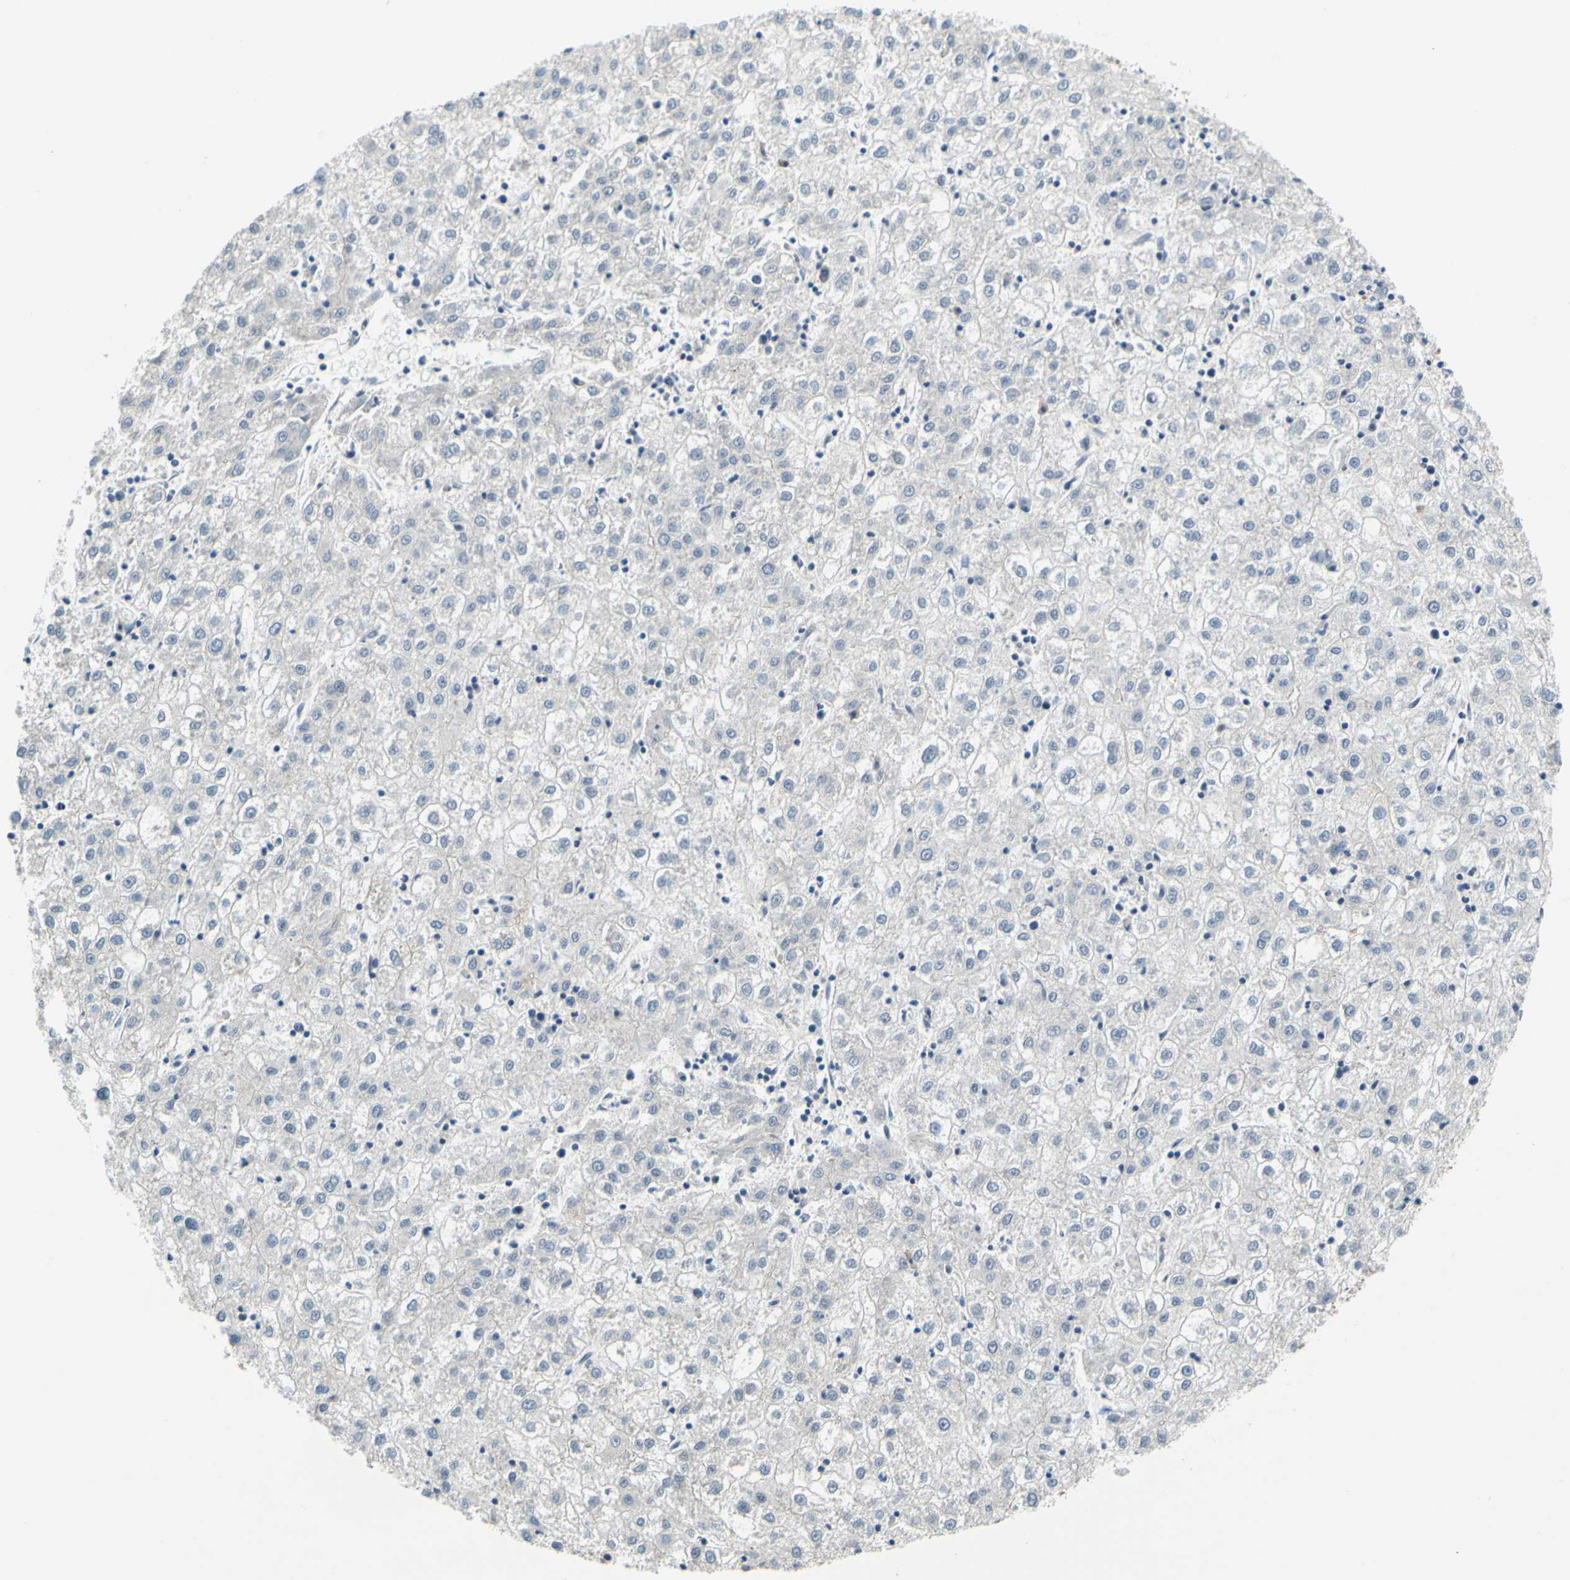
{"staining": {"intensity": "negative", "quantity": "none", "location": "none"}, "tissue": "liver cancer", "cell_type": "Tumor cells", "image_type": "cancer", "snomed": [{"axis": "morphology", "description": "Carcinoma, Hepatocellular, NOS"}, {"axis": "topography", "description": "Liver"}], "caption": "Tumor cells are negative for protein expression in human liver hepatocellular carcinoma. (Immunohistochemistry, brightfield microscopy, high magnification).", "gene": "POGZ", "patient": {"sex": "male", "age": 72}}